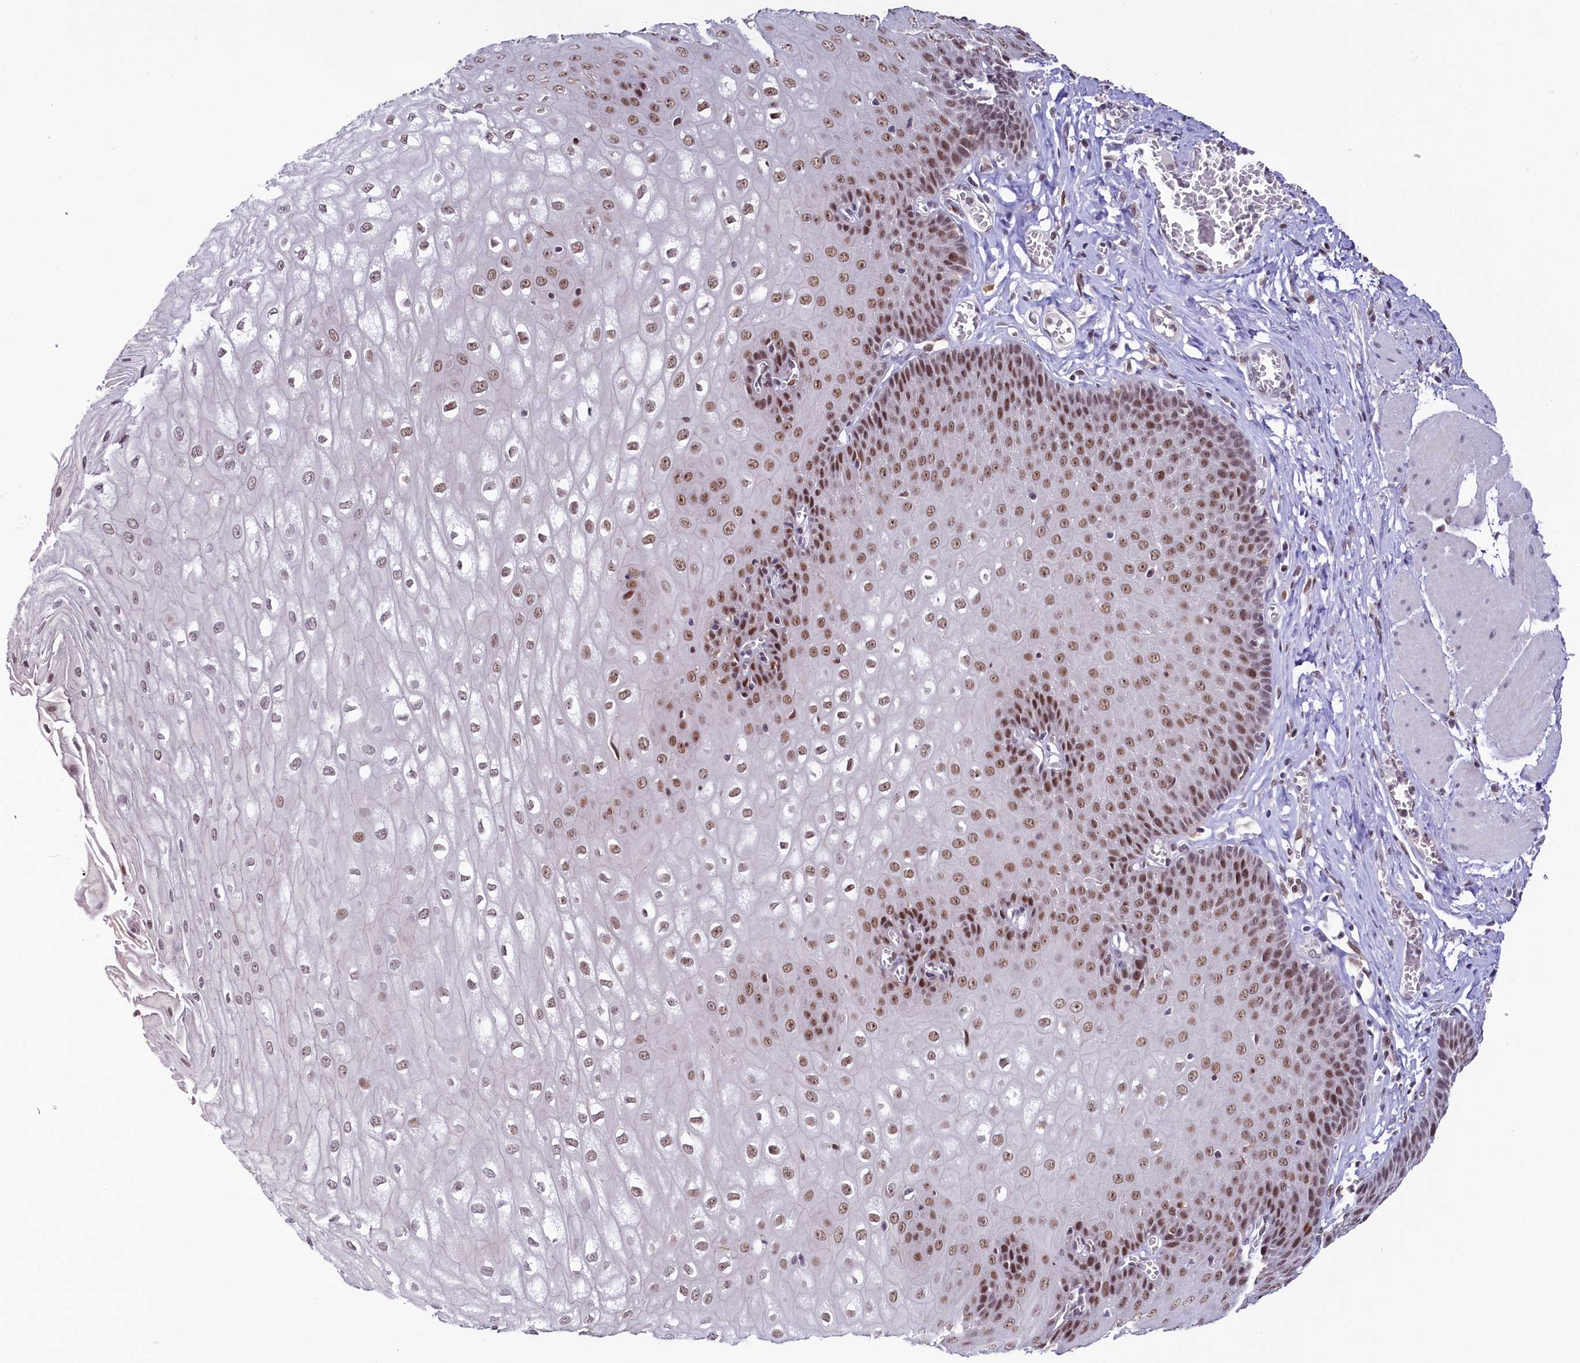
{"staining": {"intensity": "moderate", "quantity": ">75%", "location": "nuclear"}, "tissue": "esophagus", "cell_type": "Squamous epithelial cells", "image_type": "normal", "snomed": [{"axis": "morphology", "description": "Normal tissue, NOS"}, {"axis": "topography", "description": "Esophagus"}], "caption": "Immunohistochemistry (IHC) image of normal human esophagus stained for a protein (brown), which reveals medium levels of moderate nuclear positivity in about >75% of squamous epithelial cells.", "gene": "SCAF11", "patient": {"sex": "male", "age": 60}}